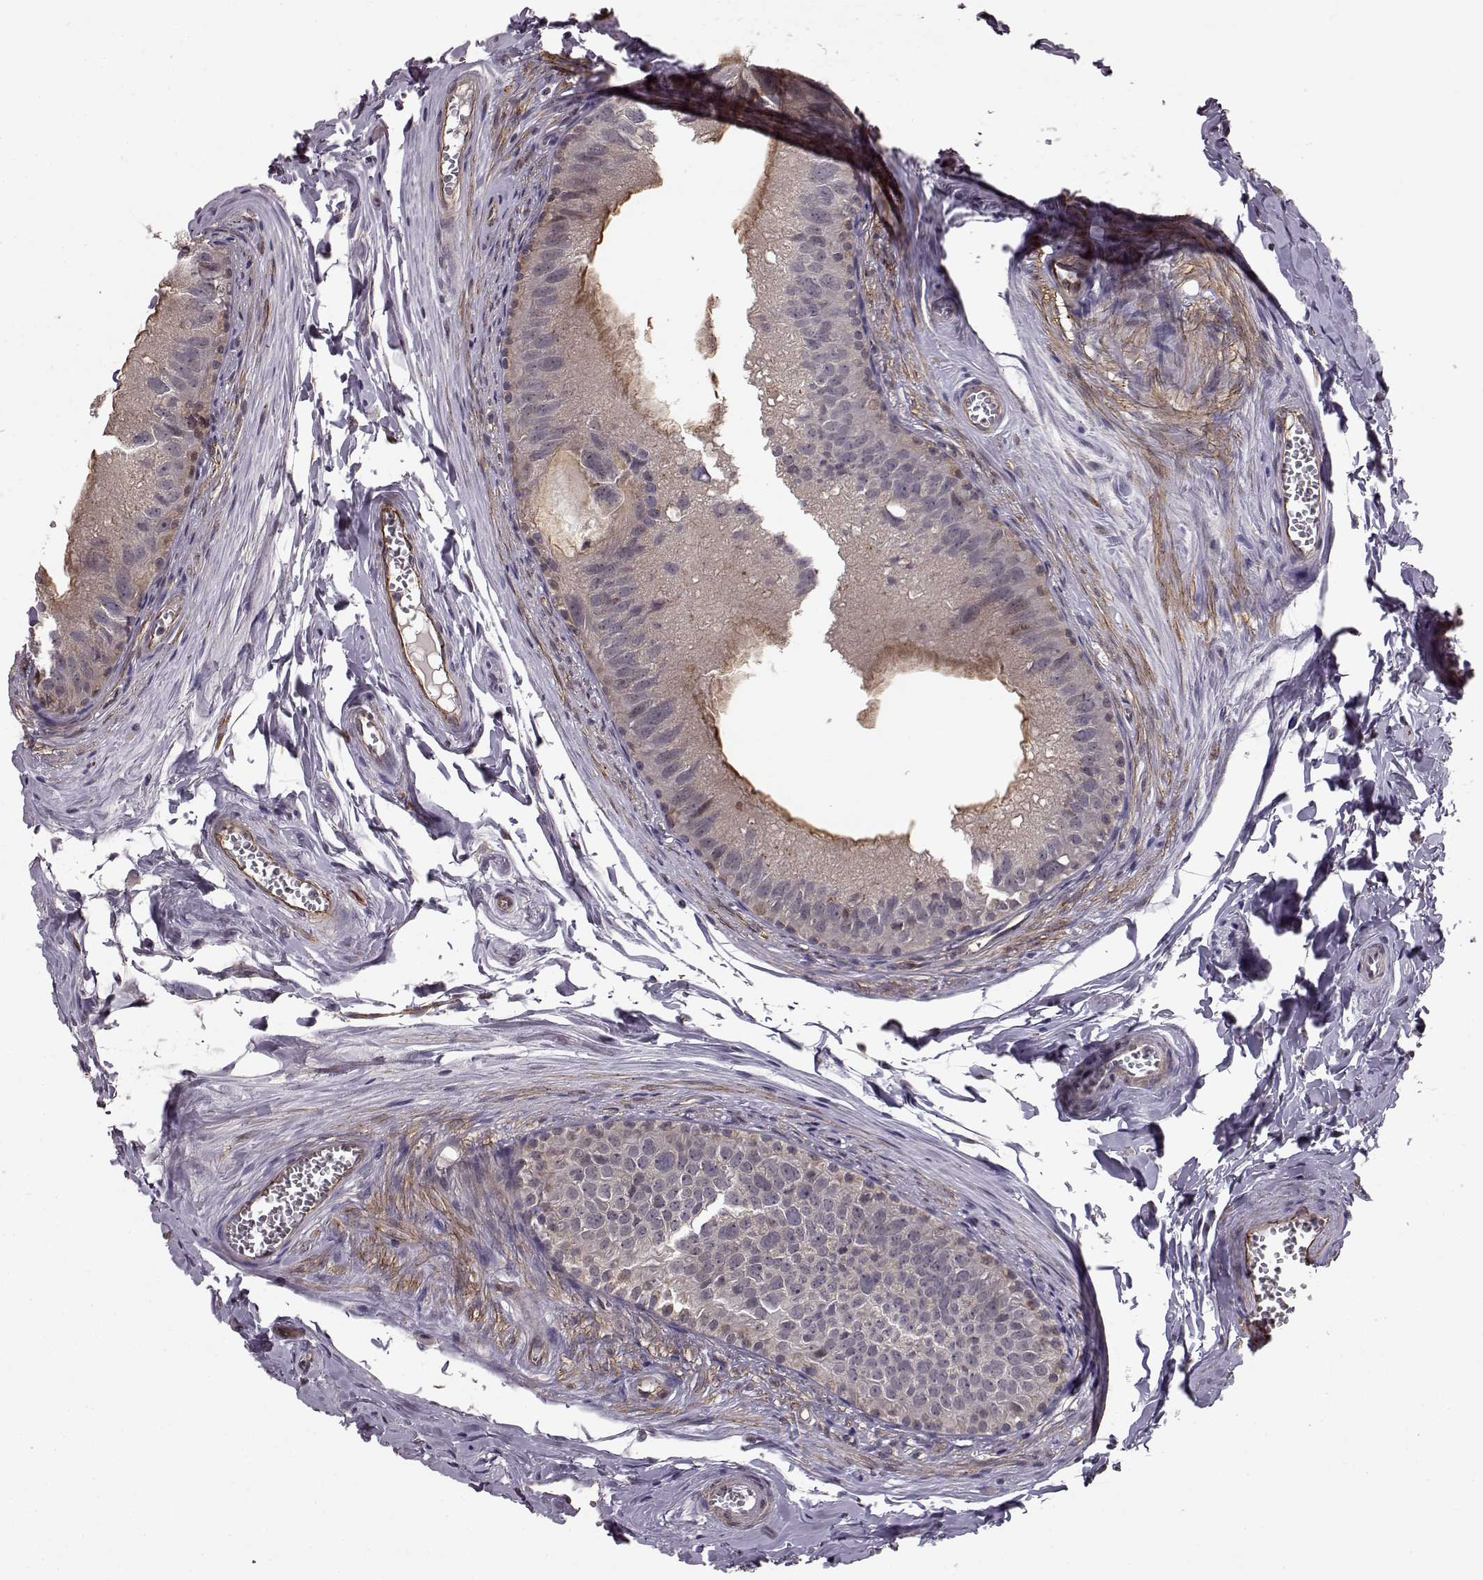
{"staining": {"intensity": "weak", "quantity": ">75%", "location": "cytoplasmic/membranous"}, "tissue": "epididymis", "cell_type": "Glandular cells", "image_type": "normal", "snomed": [{"axis": "morphology", "description": "Normal tissue, NOS"}, {"axis": "topography", "description": "Epididymis"}], "caption": "About >75% of glandular cells in unremarkable epididymis demonstrate weak cytoplasmic/membranous protein positivity as visualized by brown immunohistochemical staining.", "gene": "BACH2", "patient": {"sex": "male", "age": 45}}